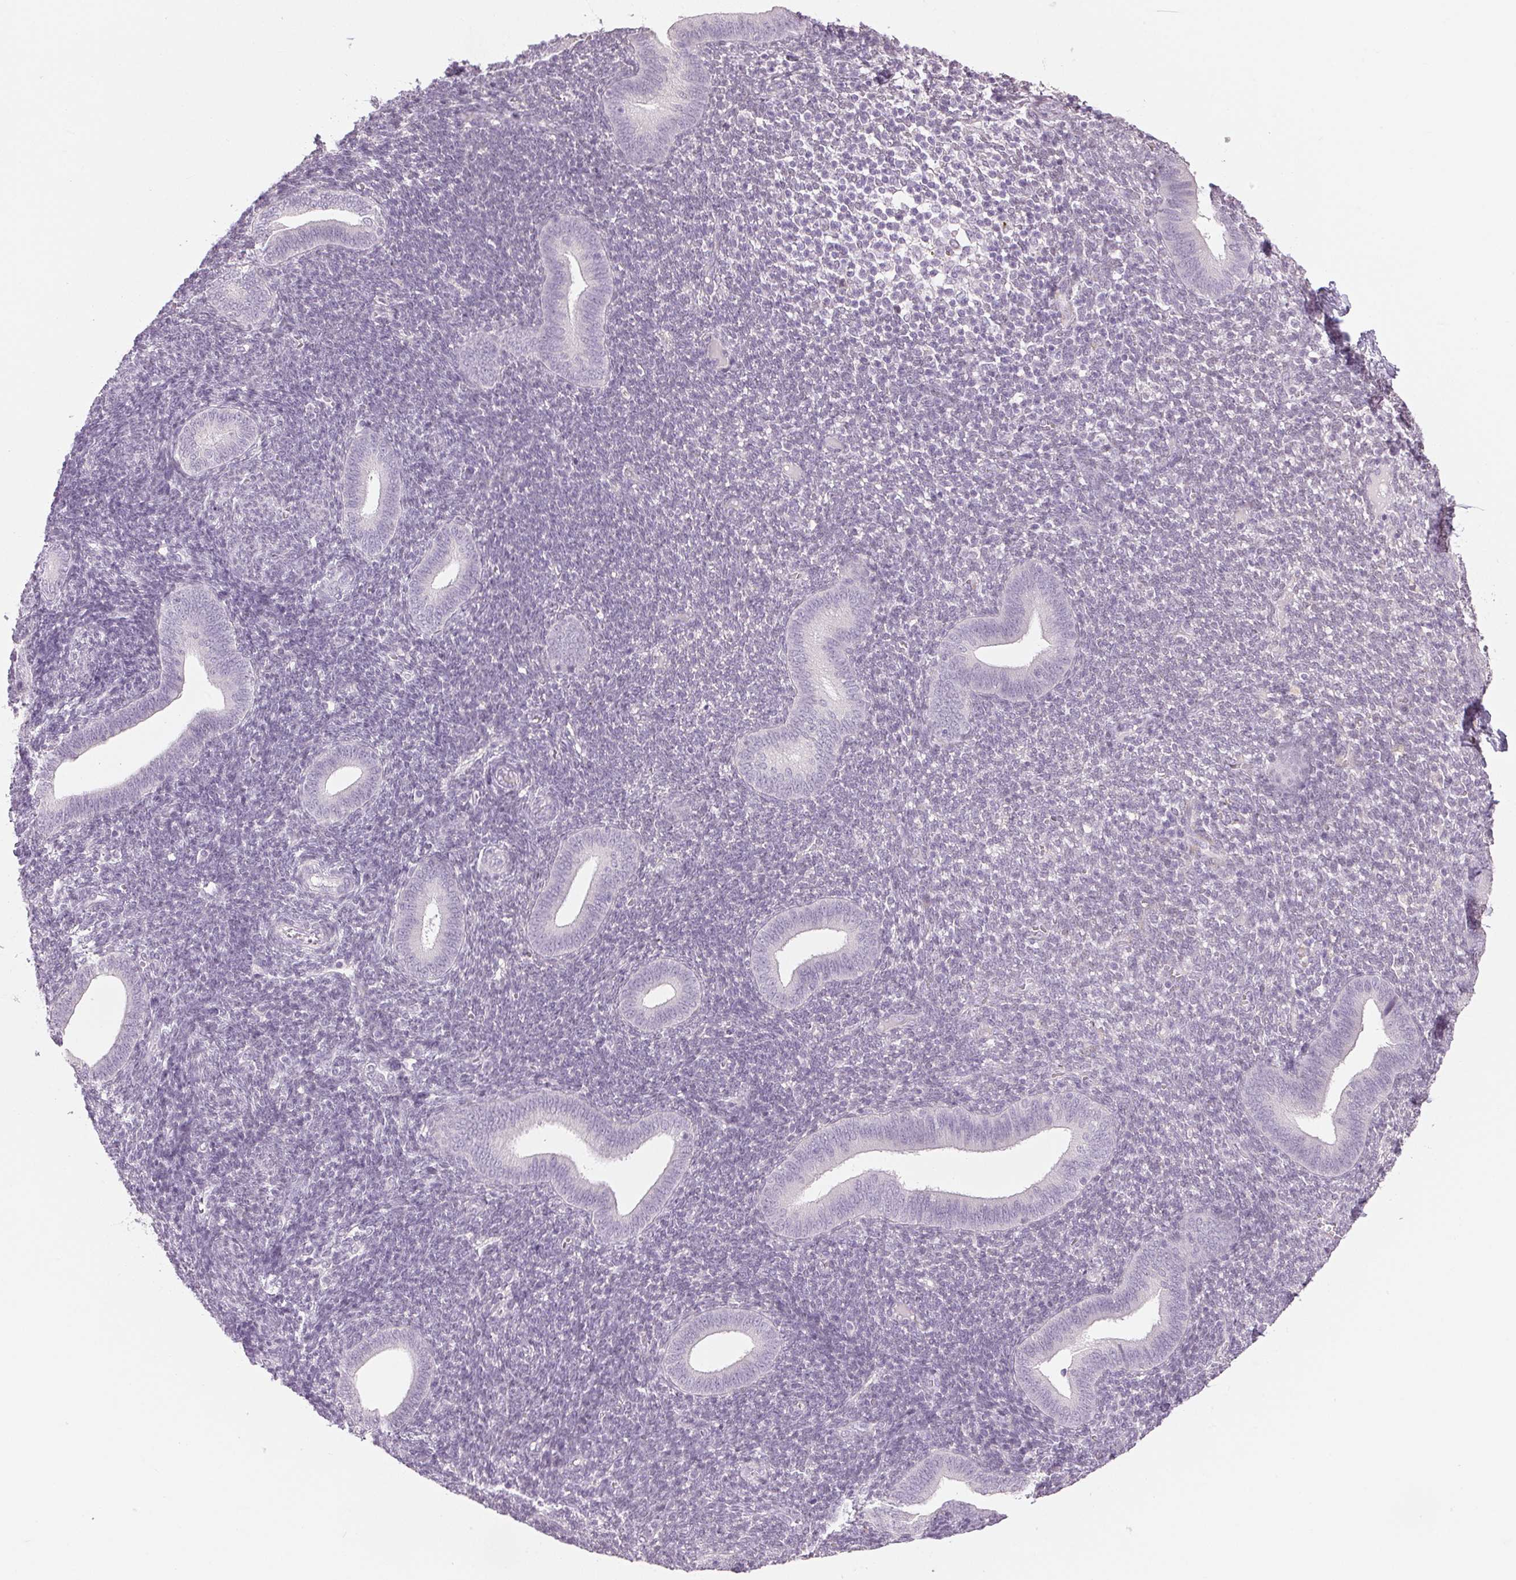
{"staining": {"intensity": "negative", "quantity": "none", "location": "none"}, "tissue": "endometrium", "cell_type": "Cells in endometrial stroma", "image_type": "normal", "snomed": [{"axis": "morphology", "description": "Normal tissue, NOS"}, {"axis": "topography", "description": "Endometrium"}], "caption": "Human endometrium stained for a protein using immunohistochemistry demonstrates no positivity in cells in endometrial stroma.", "gene": "DNAJC6", "patient": {"sex": "female", "age": 25}}